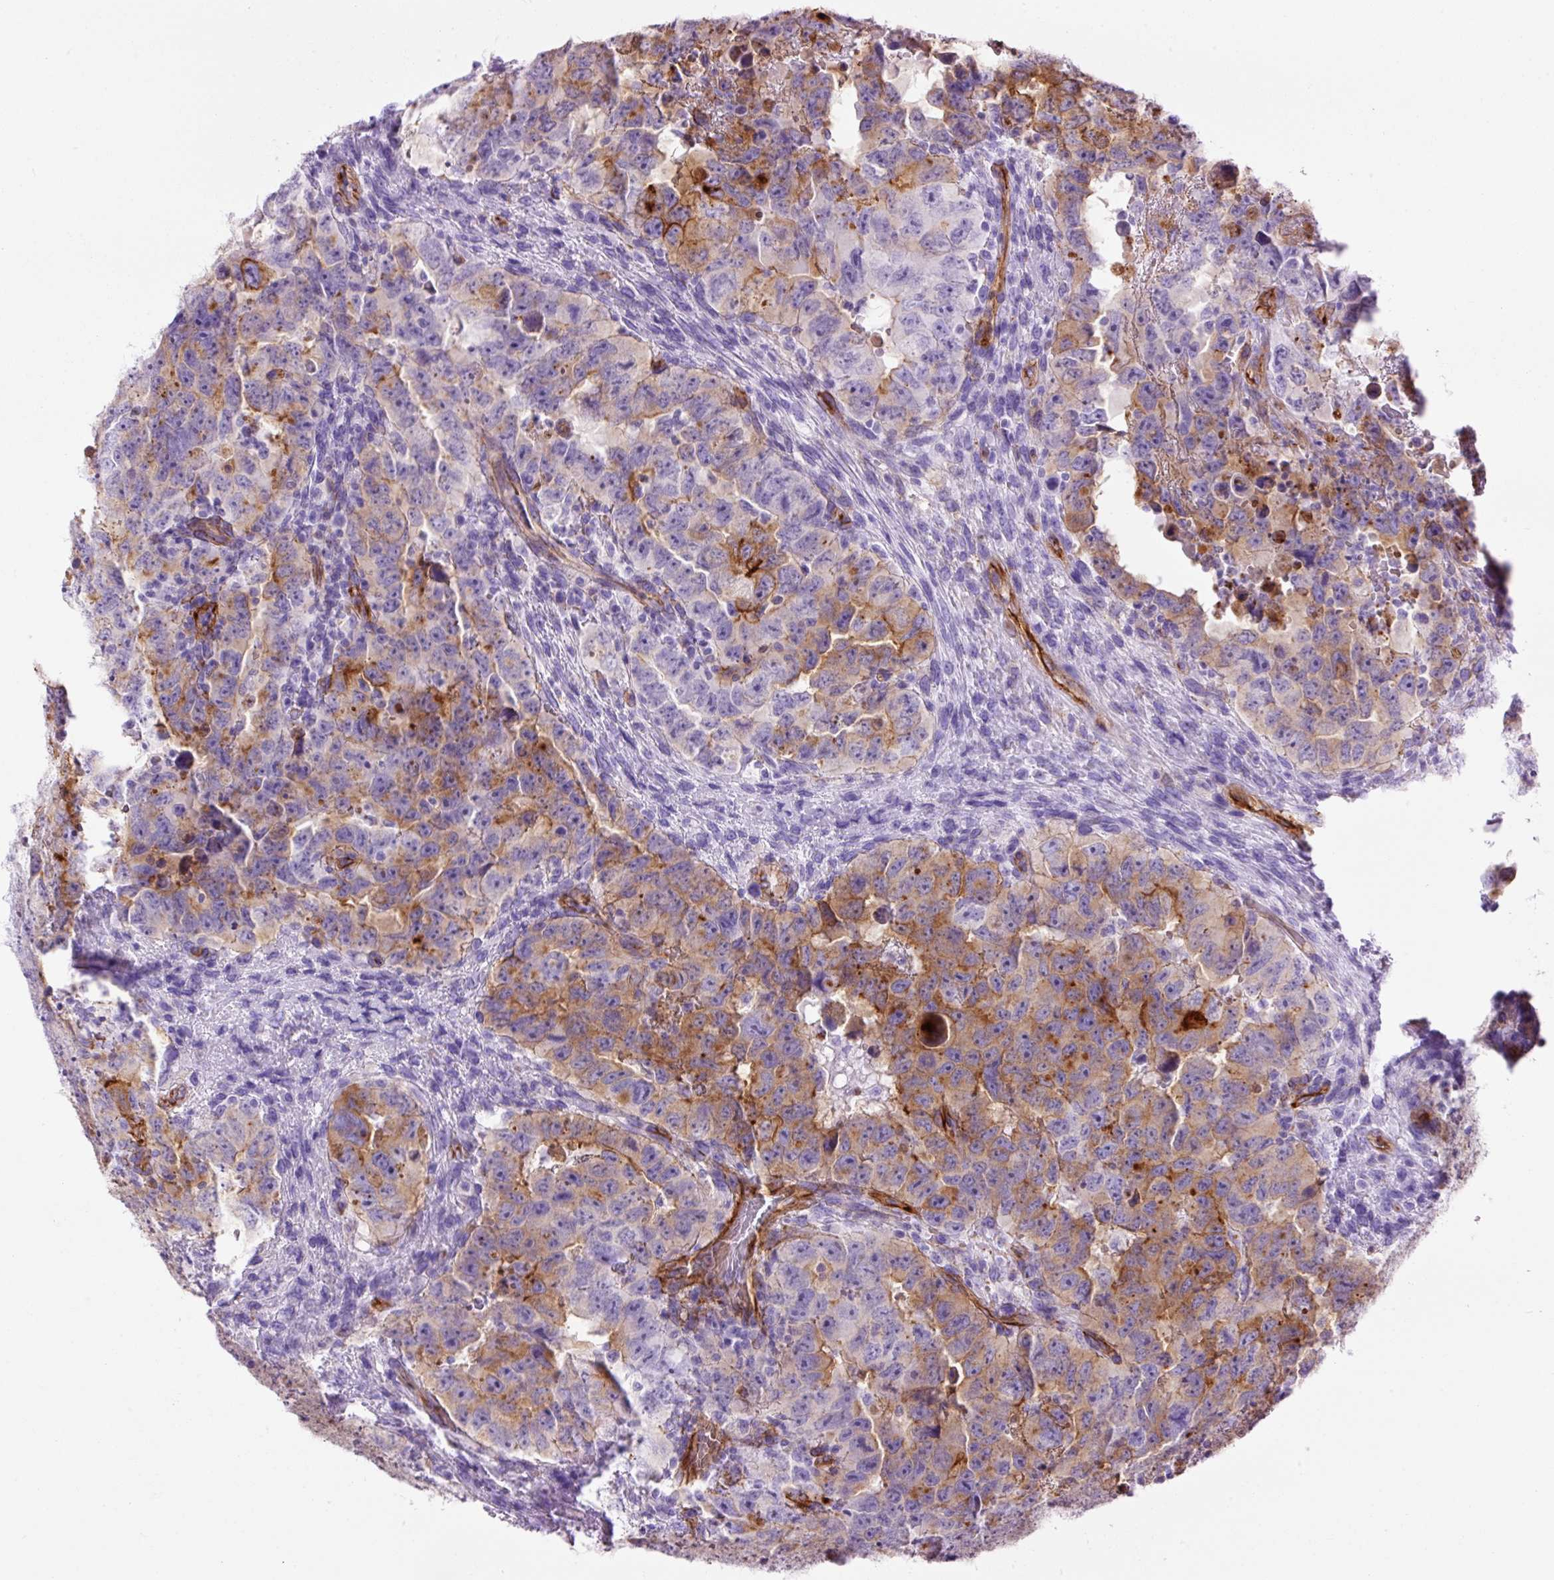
{"staining": {"intensity": "moderate", "quantity": ">75%", "location": "cytoplasmic/membranous"}, "tissue": "testis cancer", "cell_type": "Tumor cells", "image_type": "cancer", "snomed": [{"axis": "morphology", "description": "Carcinoma, Embryonal, NOS"}, {"axis": "topography", "description": "Testis"}], "caption": "Protein positivity by IHC exhibits moderate cytoplasmic/membranous staining in about >75% of tumor cells in testis cancer.", "gene": "CAV1", "patient": {"sex": "male", "age": 24}}